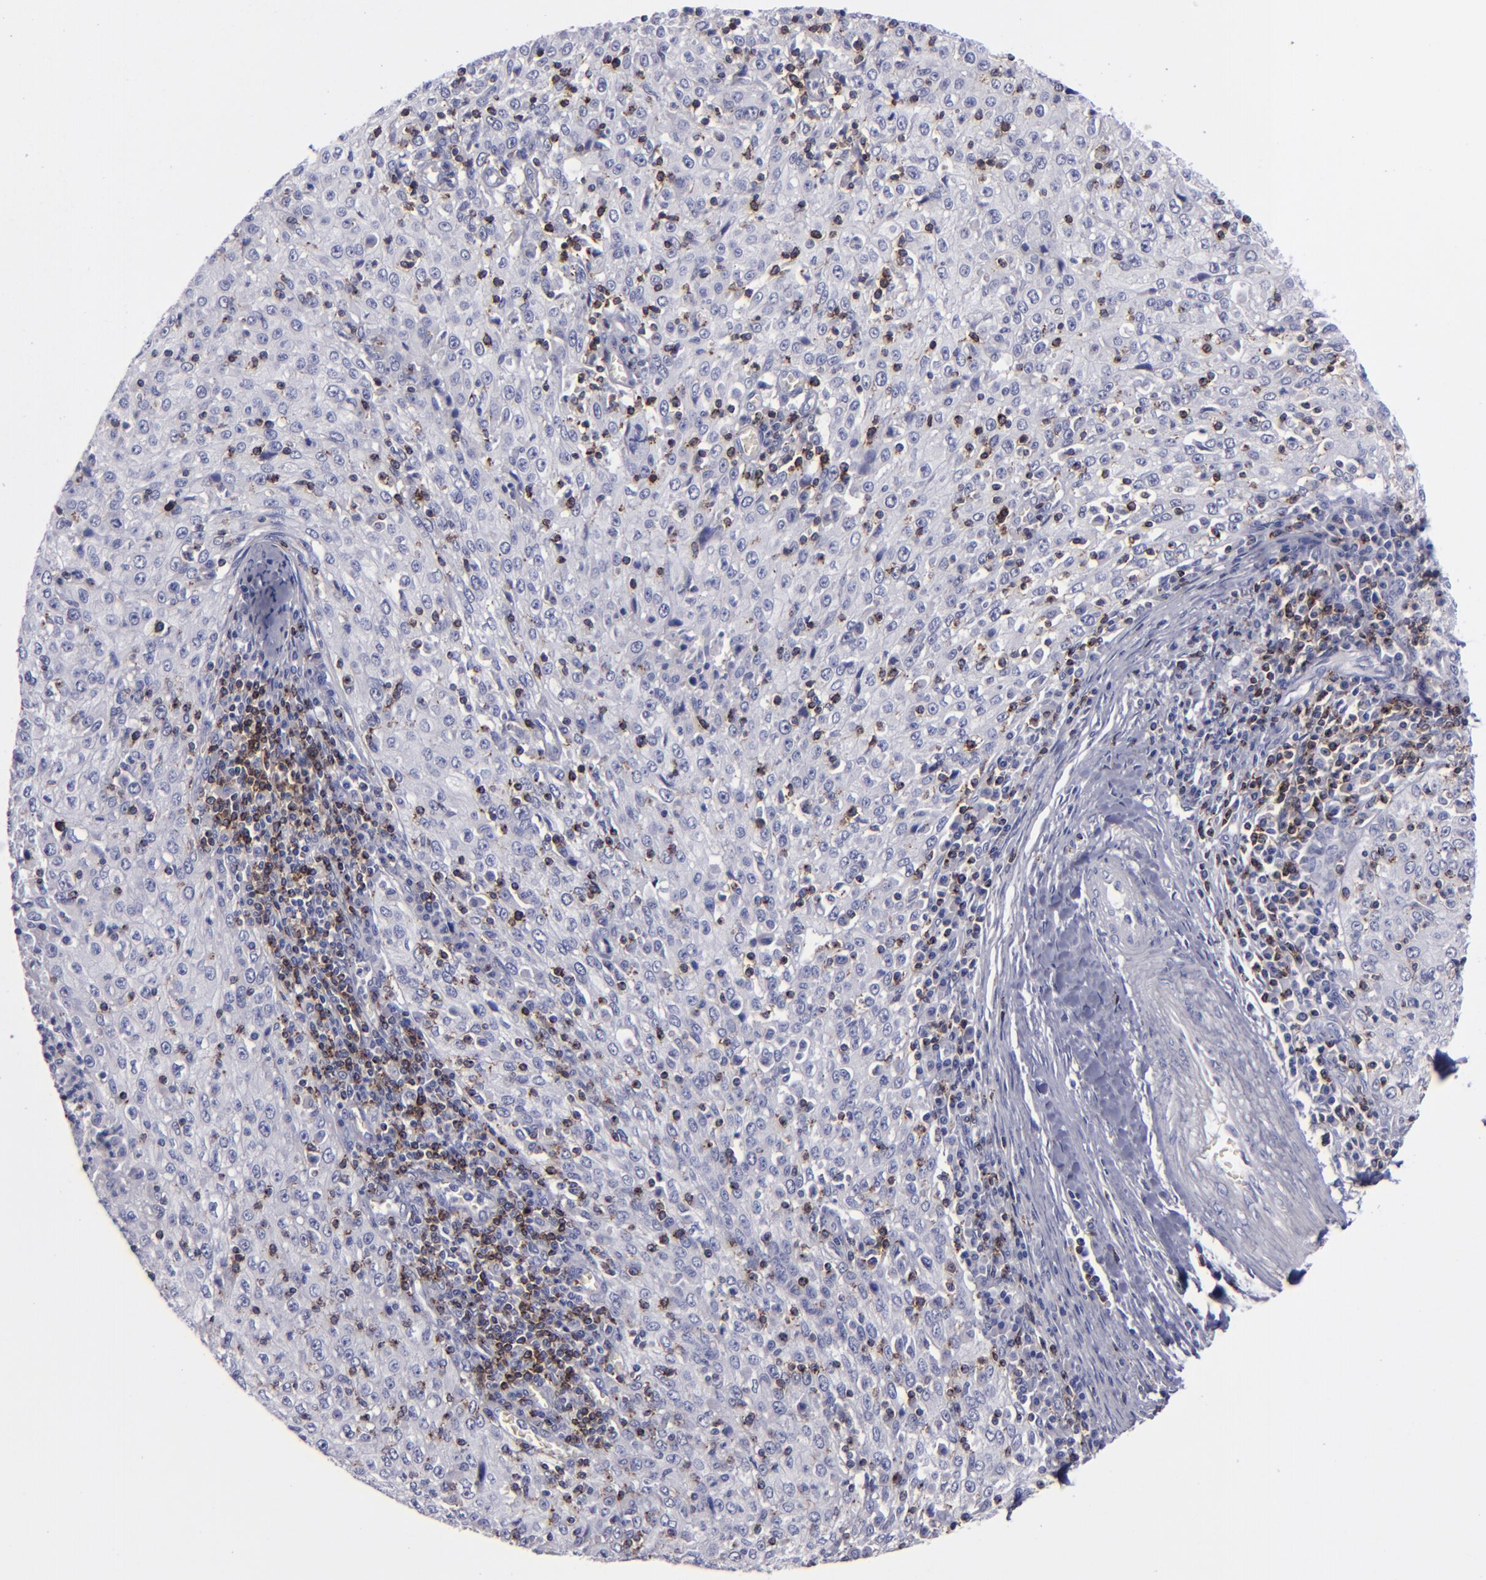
{"staining": {"intensity": "negative", "quantity": "none", "location": "none"}, "tissue": "cervical cancer", "cell_type": "Tumor cells", "image_type": "cancer", "snomed": [{"axis": "morphology", "description": "Squamous cell carcinoma, NOS"}, {"axis": "topography", "description": "Cervix"}], "caption": "This photomicrograph is of cervical squamous cell carcinoma stained with immunohistochemistry (IHC) to label a protein in brown with the nuclei are counter-stained blue. There is no expression in tumor cells. The staining is performed using DAB brown chromogen with nuclei counter-stained in using hematoxylin.", "gene": "CD2", "patient": {"sex": "female", "age": 27}}